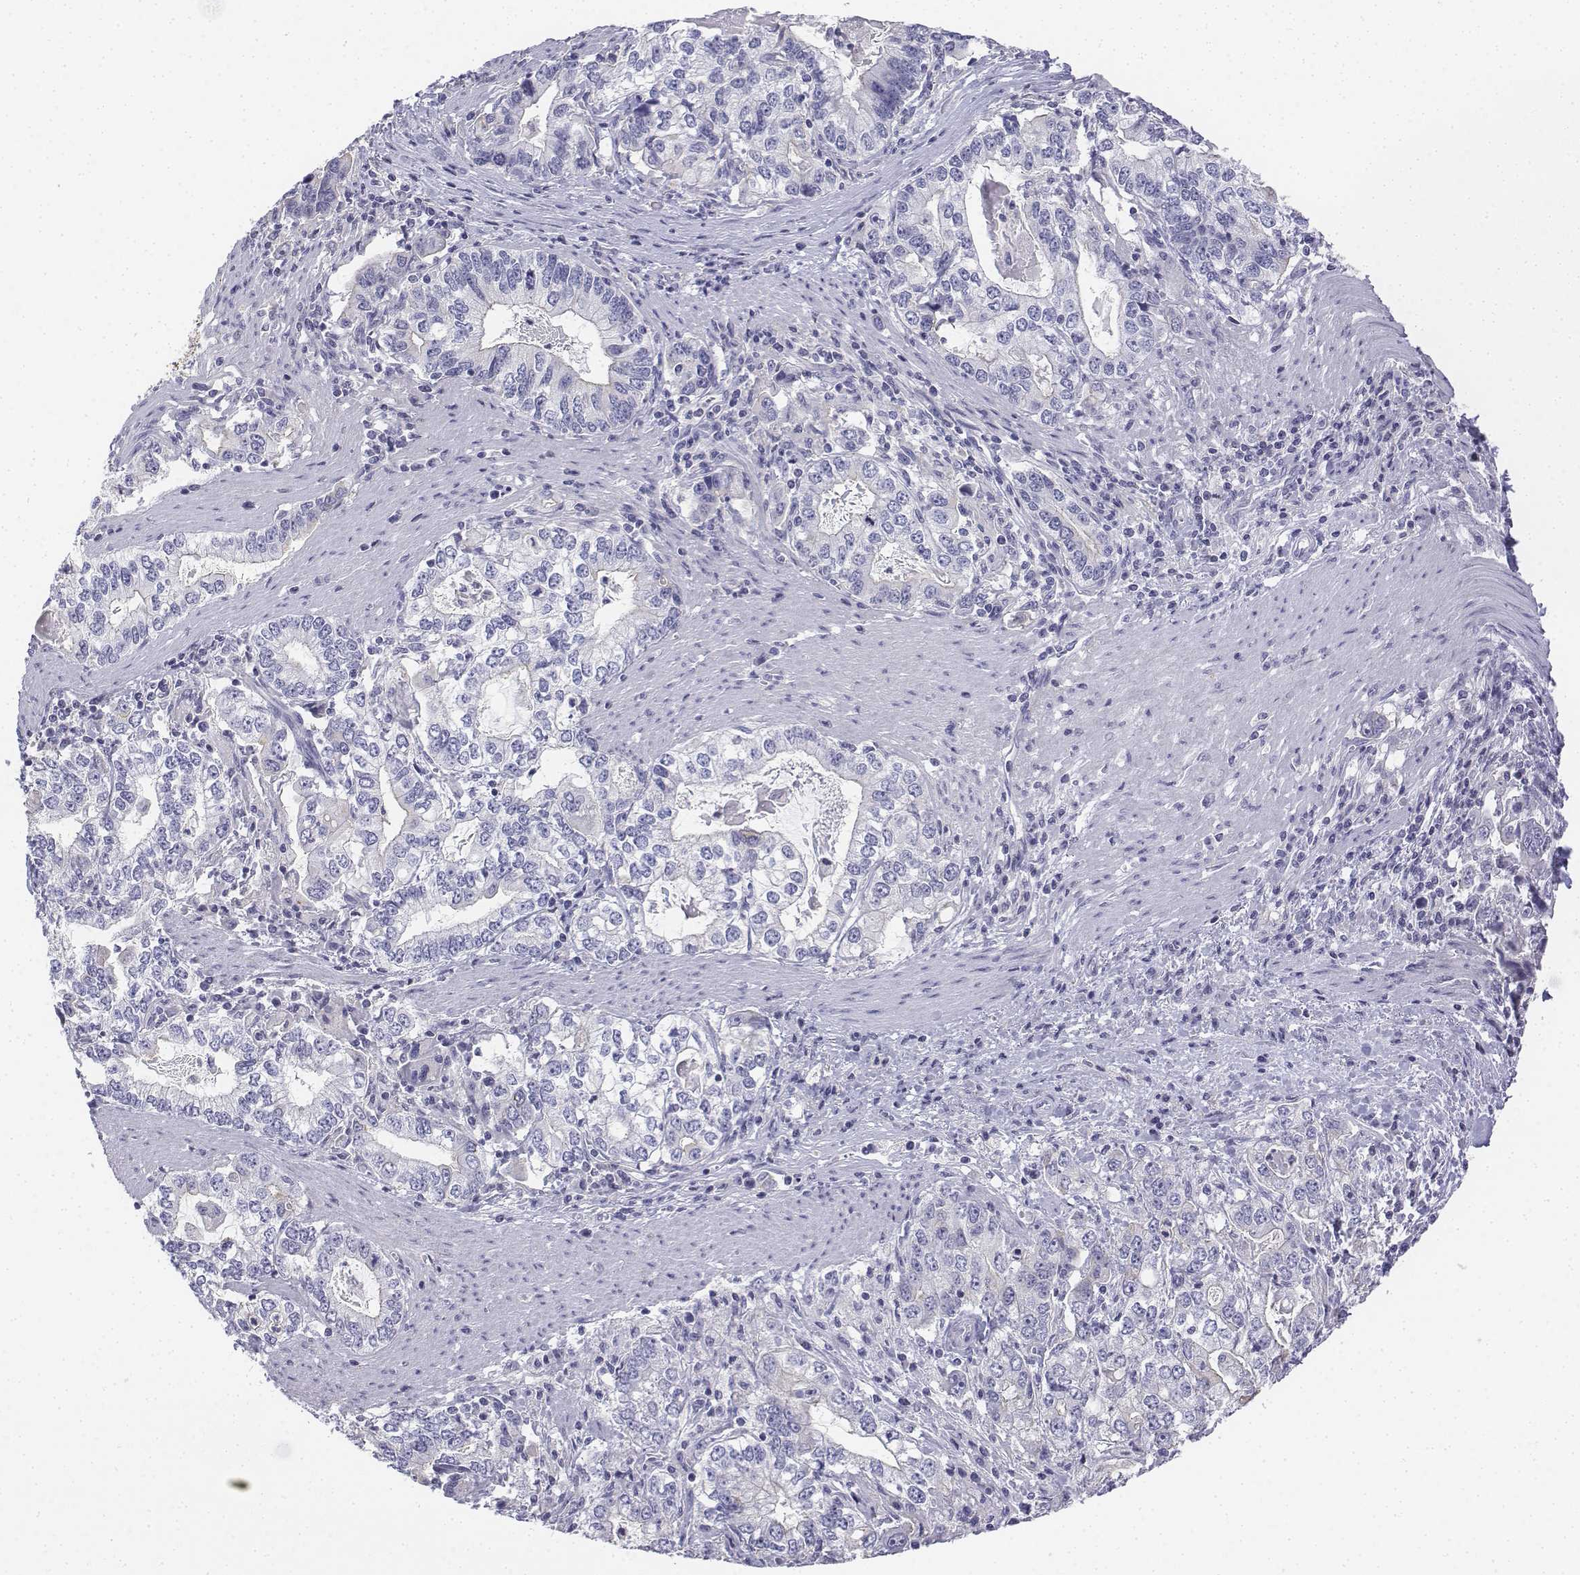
{"staining": {"intensity": "negative", "quantity": "none", "location": "none"}, "tissue": "stomach cancer", "cell_type": "Tumor cells", "image_type": "cancer", "snomed": [{"axis": "morphology", "description": "Adenocarcinoma, NOS"}, {"axis": "topography", "description": "Stomach, lower"}], "caption": "This is an IHC micrograph of human stomach cancer (adenocarcinoma). There is no positivity in tumor cells.", "gene": "LGSN", "patient": {"sex": "female", "age": 72}}